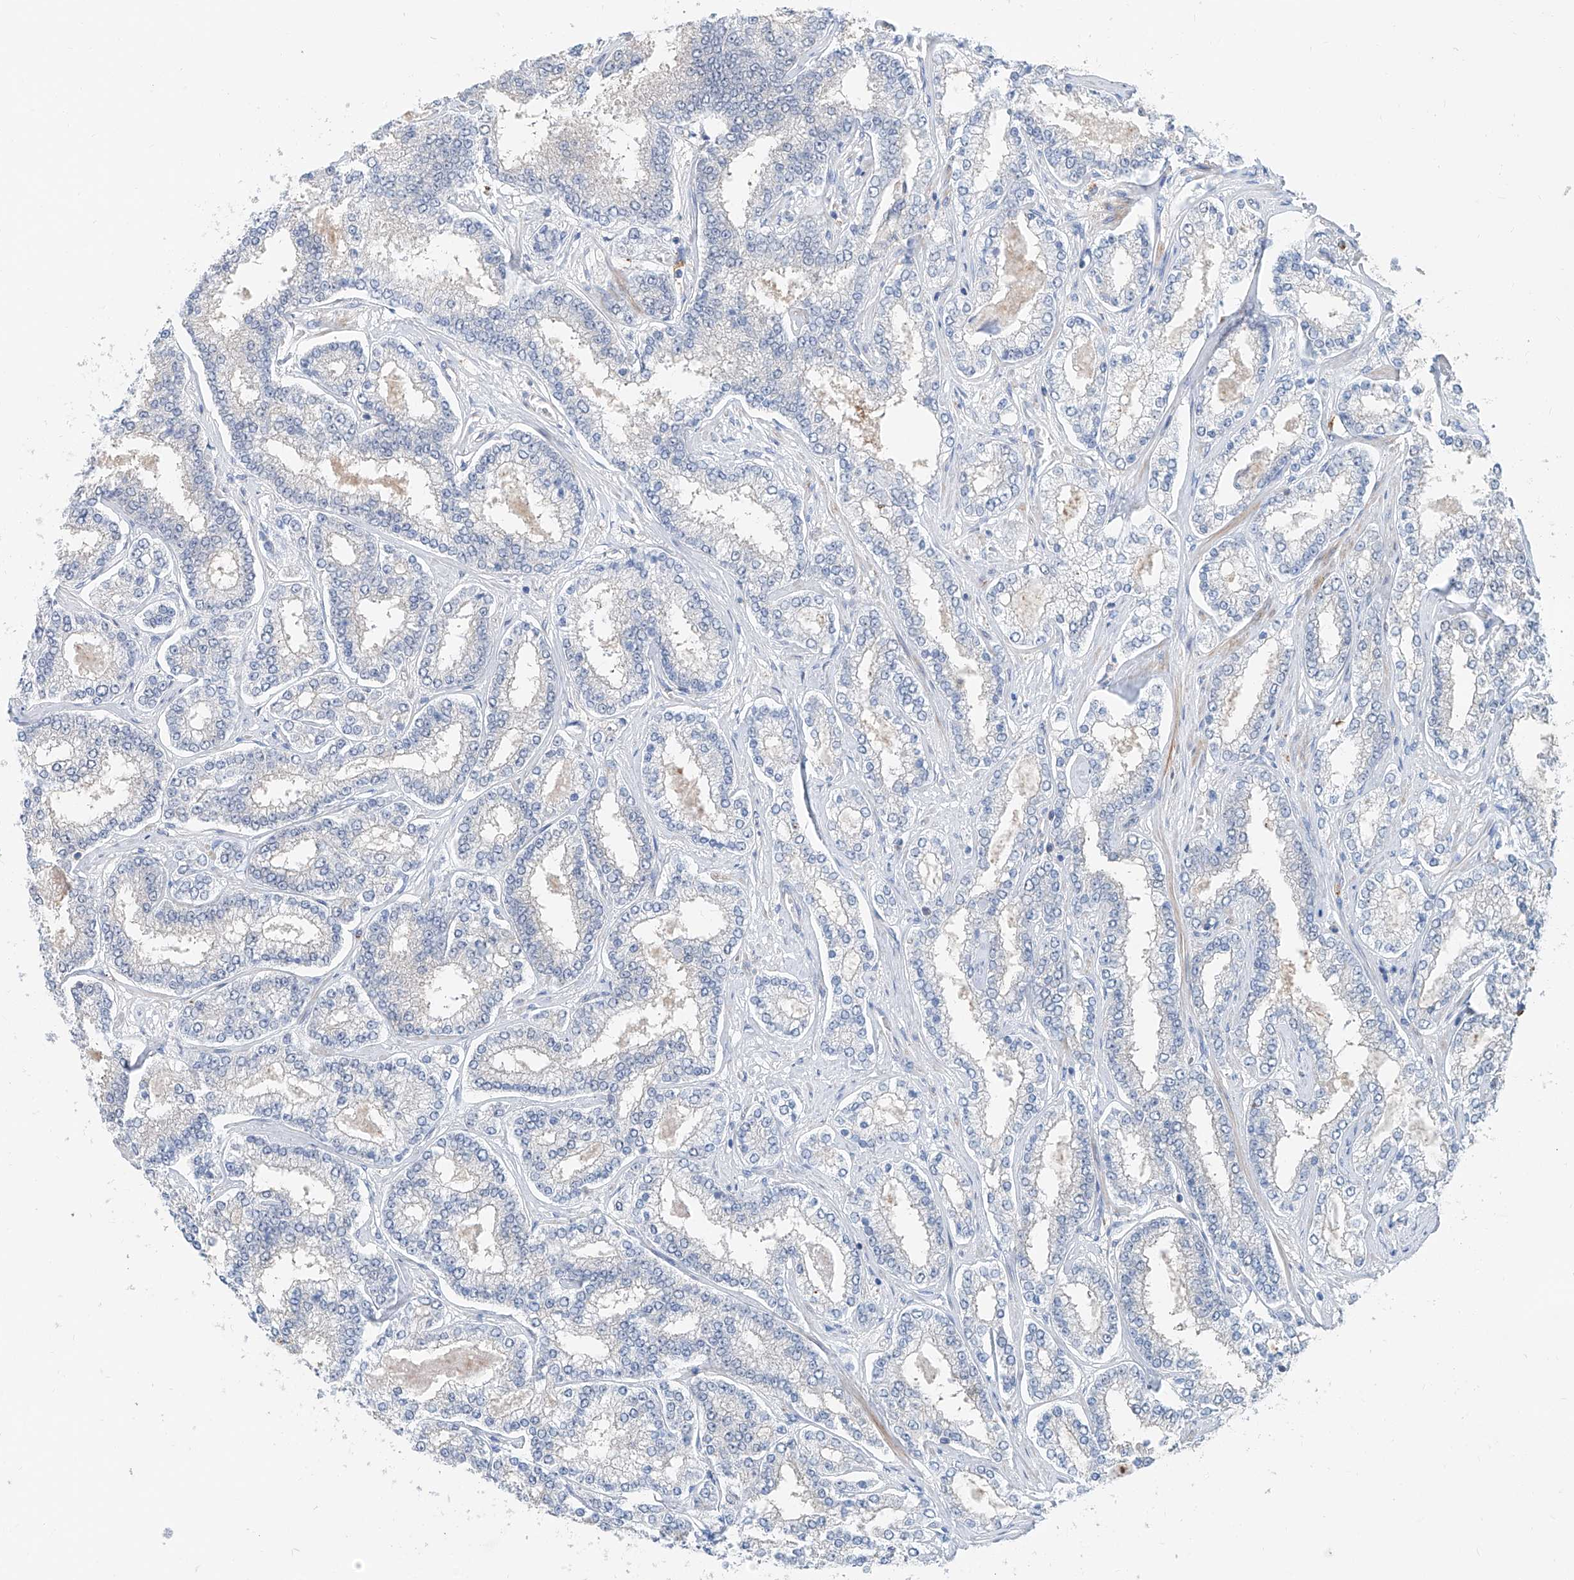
{"staining": {"intensity": "negative", "quantity": "none", "location": "none"}, "tissue": "prostate cancer", "cell_type": "Tumor cells", "image_type": "cancer", "snomed": [{"axis": "morphology", "description": "Normal tissue, NOS"}, {"axis": "morphology", "description": "Adenocarcinoma, High grade"}, {"axis": "topography", "description": "Prostate"}], "caption": "A histopathology image of human prostate cancer is negative for staining in tumor cells.", "gene": "ANKRD34A", "patient": {"sex": "male", "age": 83}}